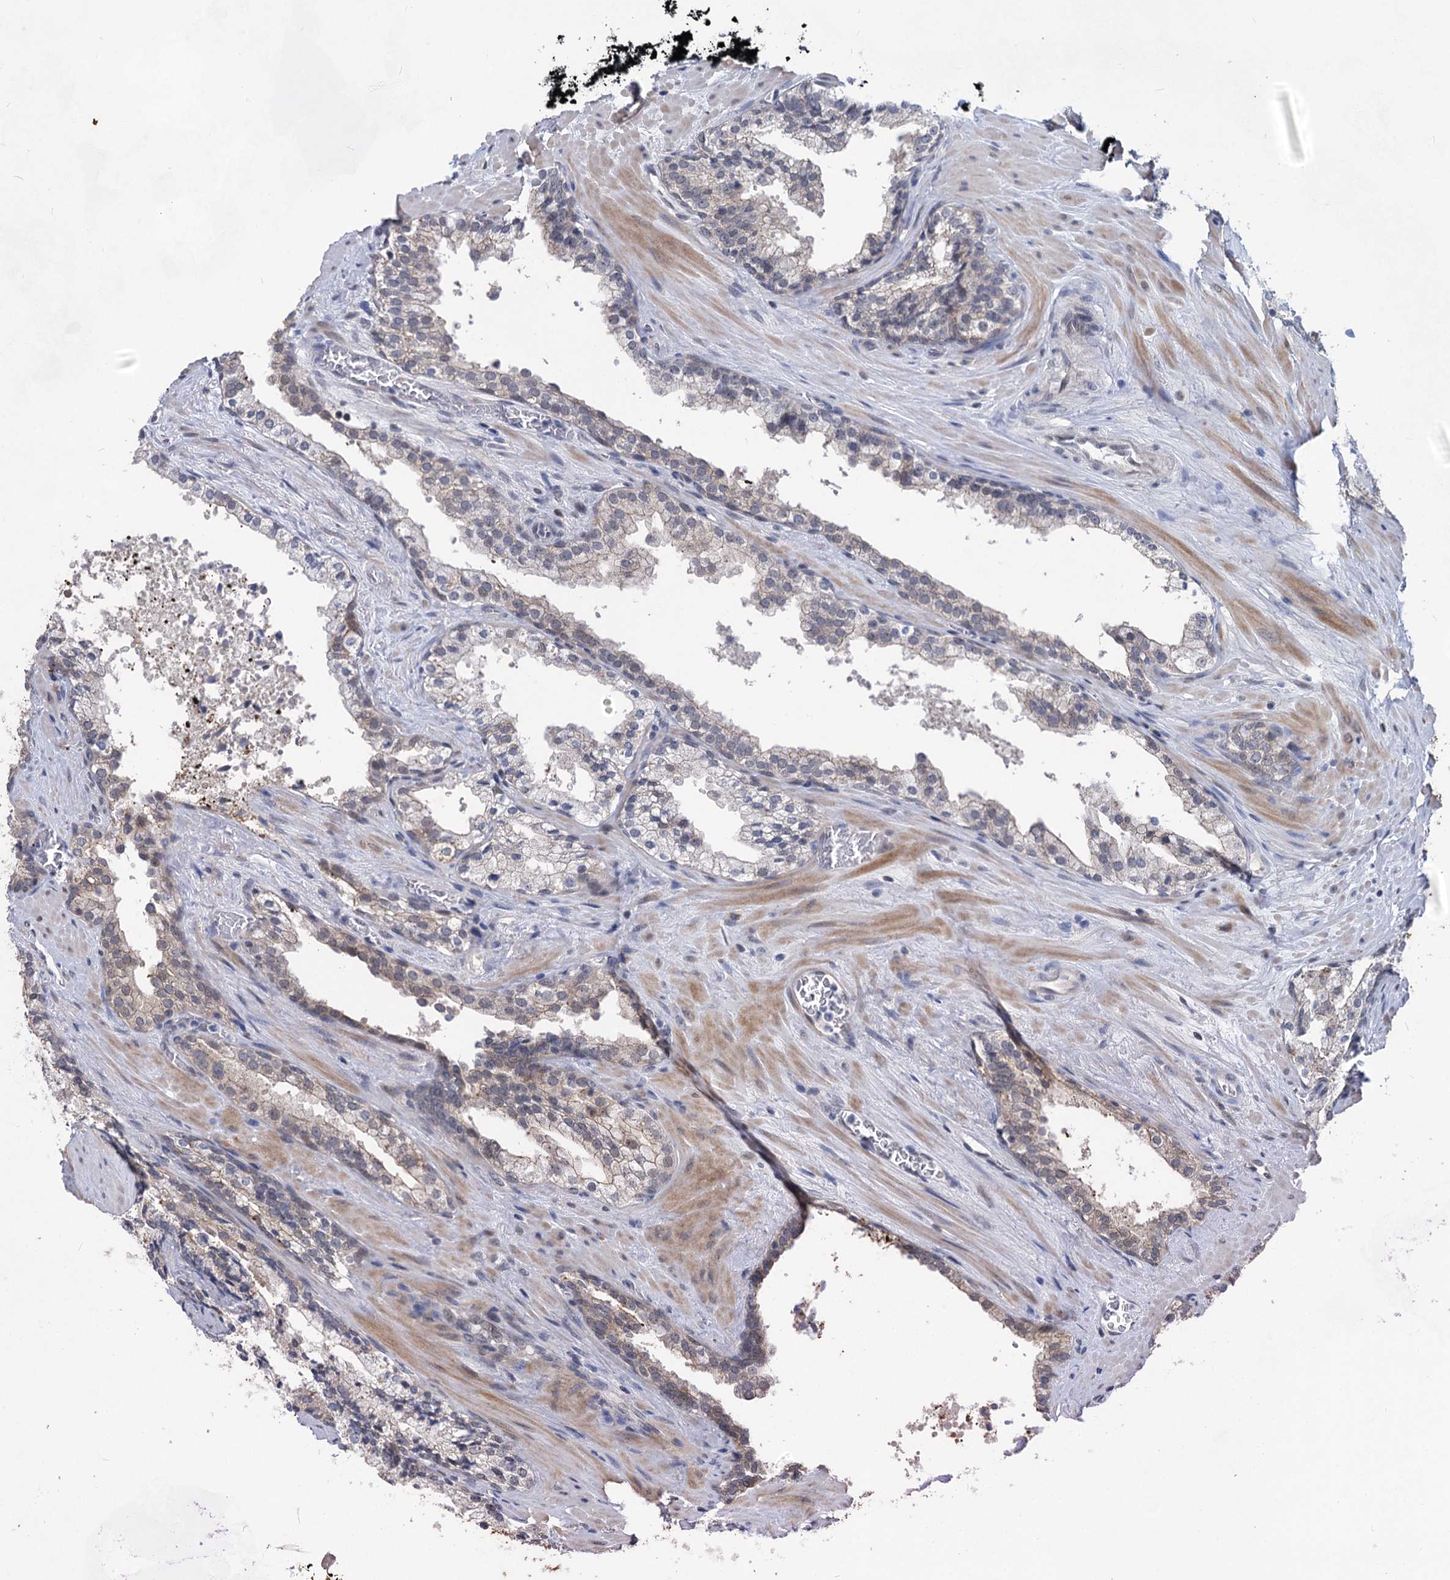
{"staining": {"intensity": "moderate", "quantity": "25%-75%", "location": "cytoplasmic/membranous"}, "tissue": "prostate cancer", "cell_type": "Tumor cells", "image_type": "cancer", "snomed": [{"axis": "morphology", "description": "Adenocarcinoma, High grade"}, {"axis": "topography", "description": "Prostate"}], "caption": "Immunohistochemical staining of human prostate cancer demonstrates moderate cytoplasmic/membranous protein expression in approximately 25%-75% of tumor cells.", "gene": "TTC17", "patient": {"sex": "male", "age": 57}}